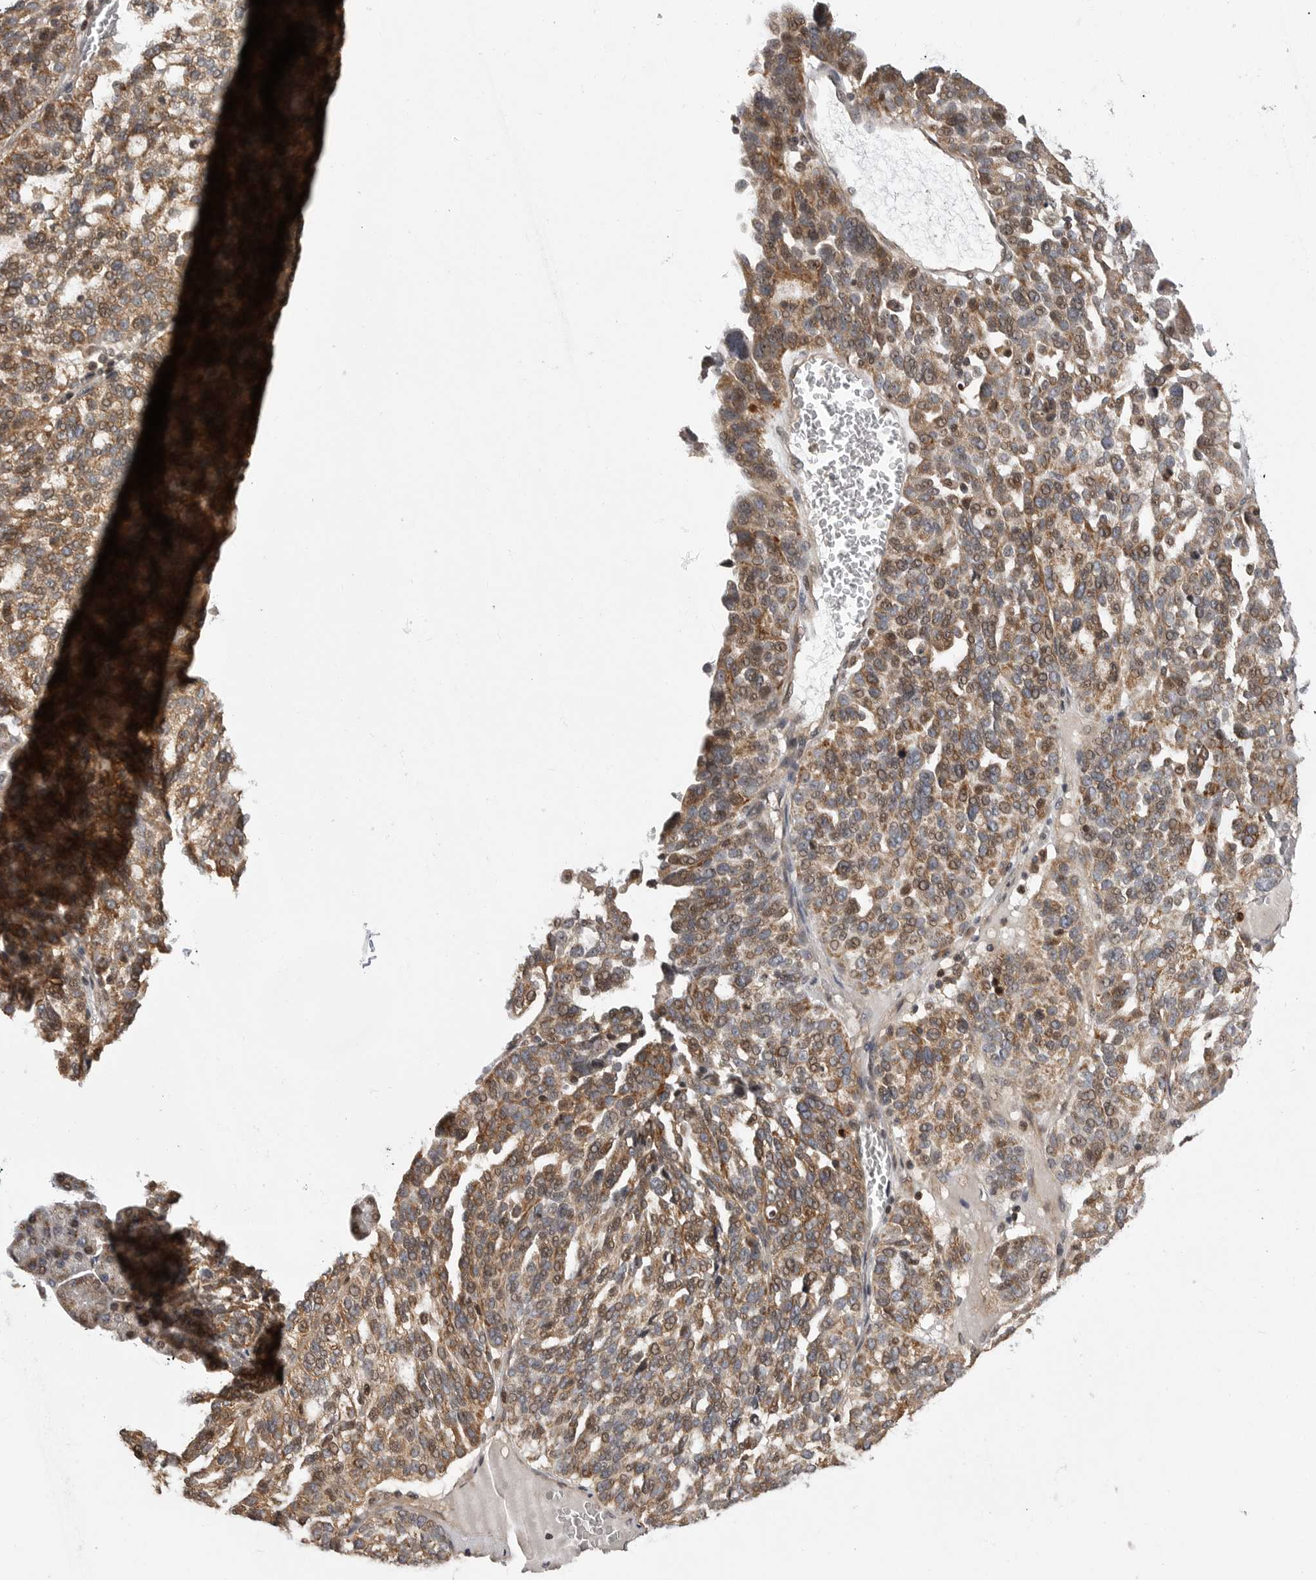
{"staining": {"intensity": "moderate", "quantity": ">75%", "location": "cytoplasmic/membranous"}, "tissue": "ovarian cancer", "cell_type": "Tumor cells", "image_type": "cancer", "snomed": [{"axis": "morphology", "description": "Cystadenocarcinoma, serous, NOS"}, {"axis": "topography", "description": "Ovary"}], "caption": "Tumor cells demonstrate medium levels of moderate cytoplasmic/membranous positivity in about >75% of cells in ovarian cancer.", "gene": "OXR1", "patient": {"sex": "female", "age": 59}}